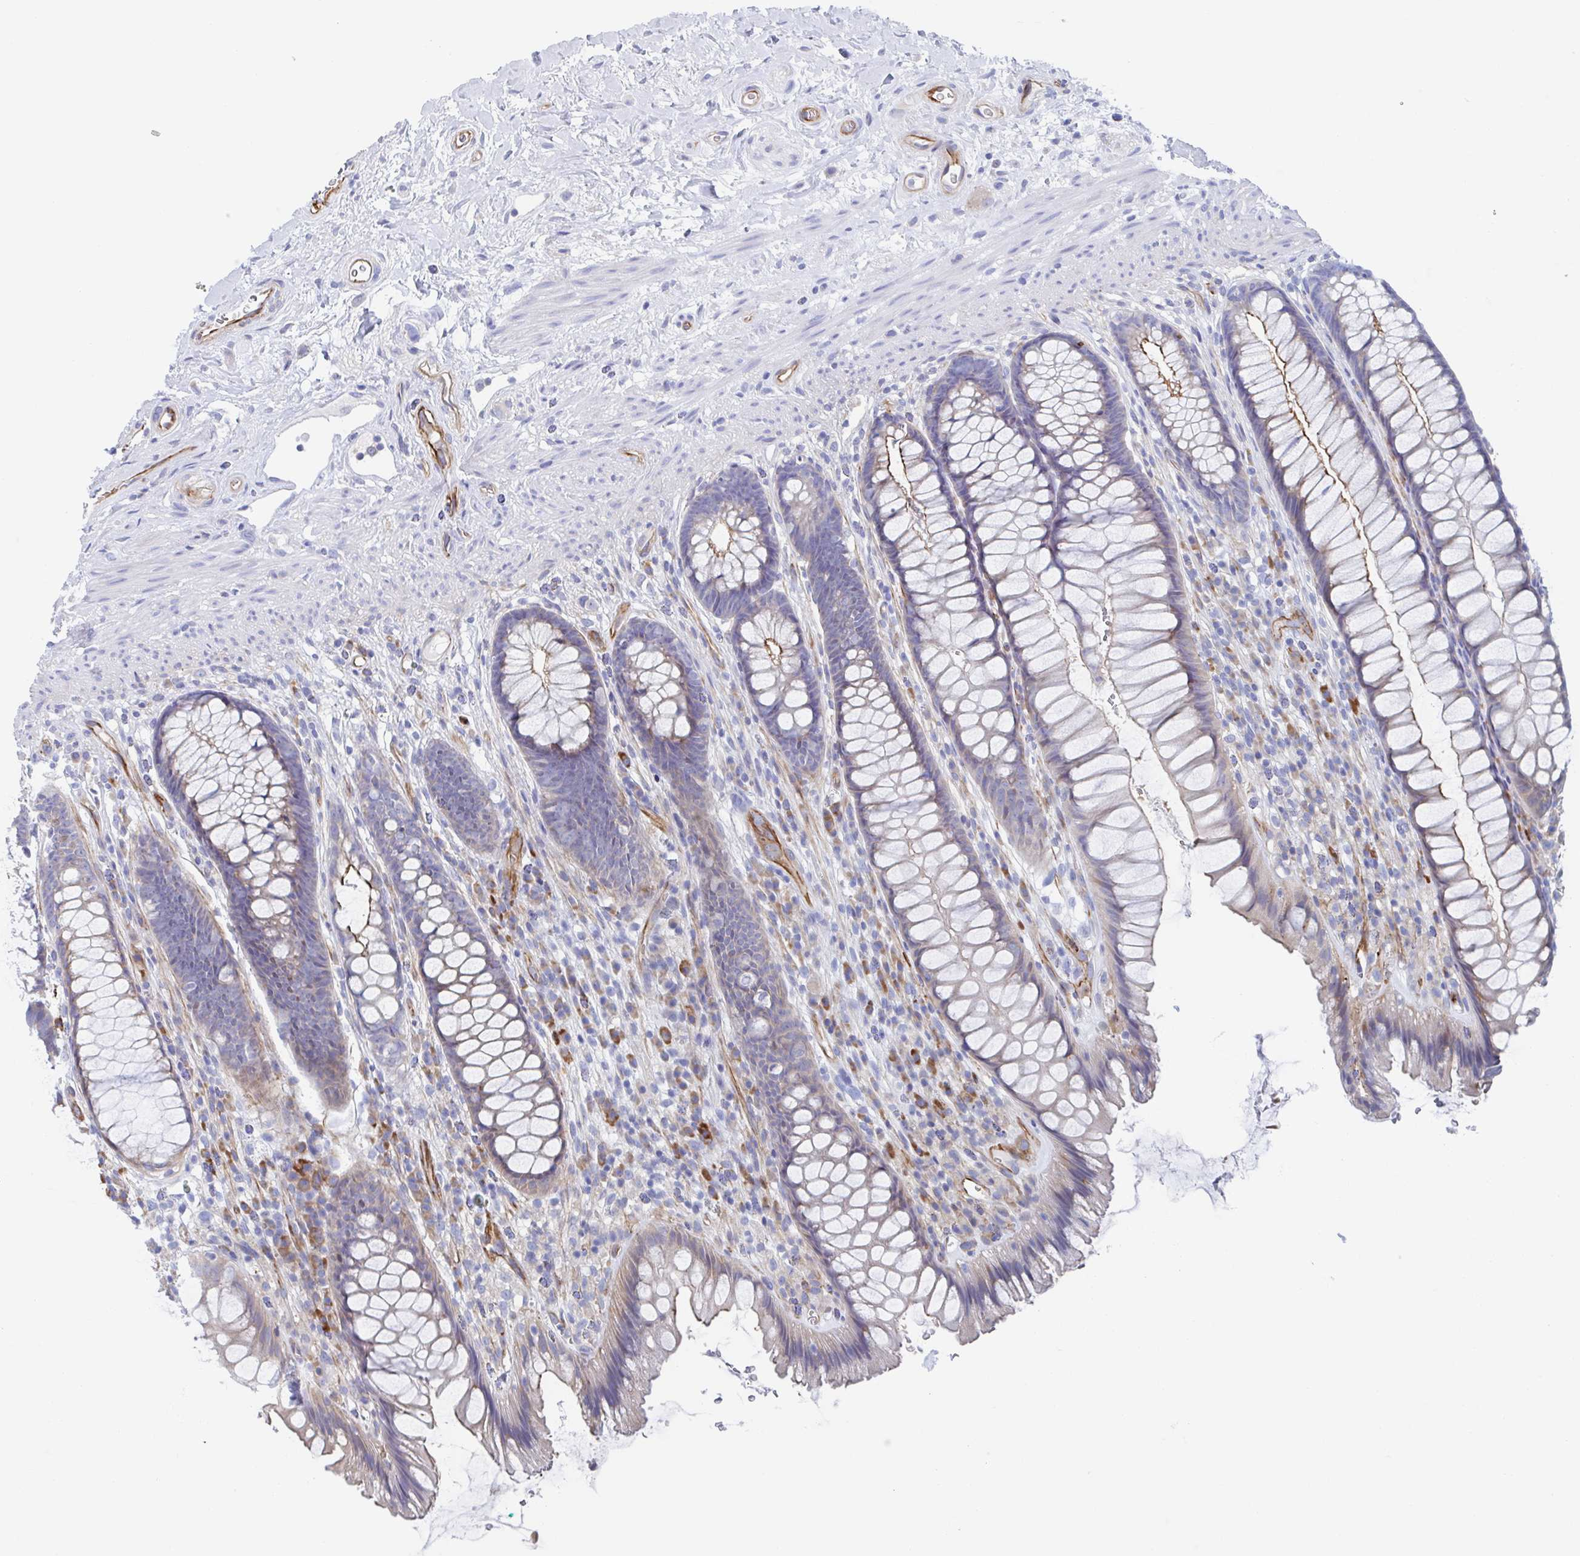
{"staining": {"intensity": "weak", "quantity": "<25%", "location": "cytoplasmic/membranous"}, "tissue": "rectum", "cell_type": "Glandular cells", "image_type": "normal", "snomed": [{"axis": "morphology", "description": "Normal tissue, NOS"}, {"axis": "topography", "description": "Rectum"}], "caption": "Immunohistochemical staining of unremarkable human rectum exhibits no significant expression in glandular cells. Brightfield microscopy of immunohistochemistry stained with DAB (3,3'-diaminobenzidine) (brown) and hematoxylin (blue), captured at high magnification.", "gene": "KLC3", "patient": {"sex": "male", "age": 53}}